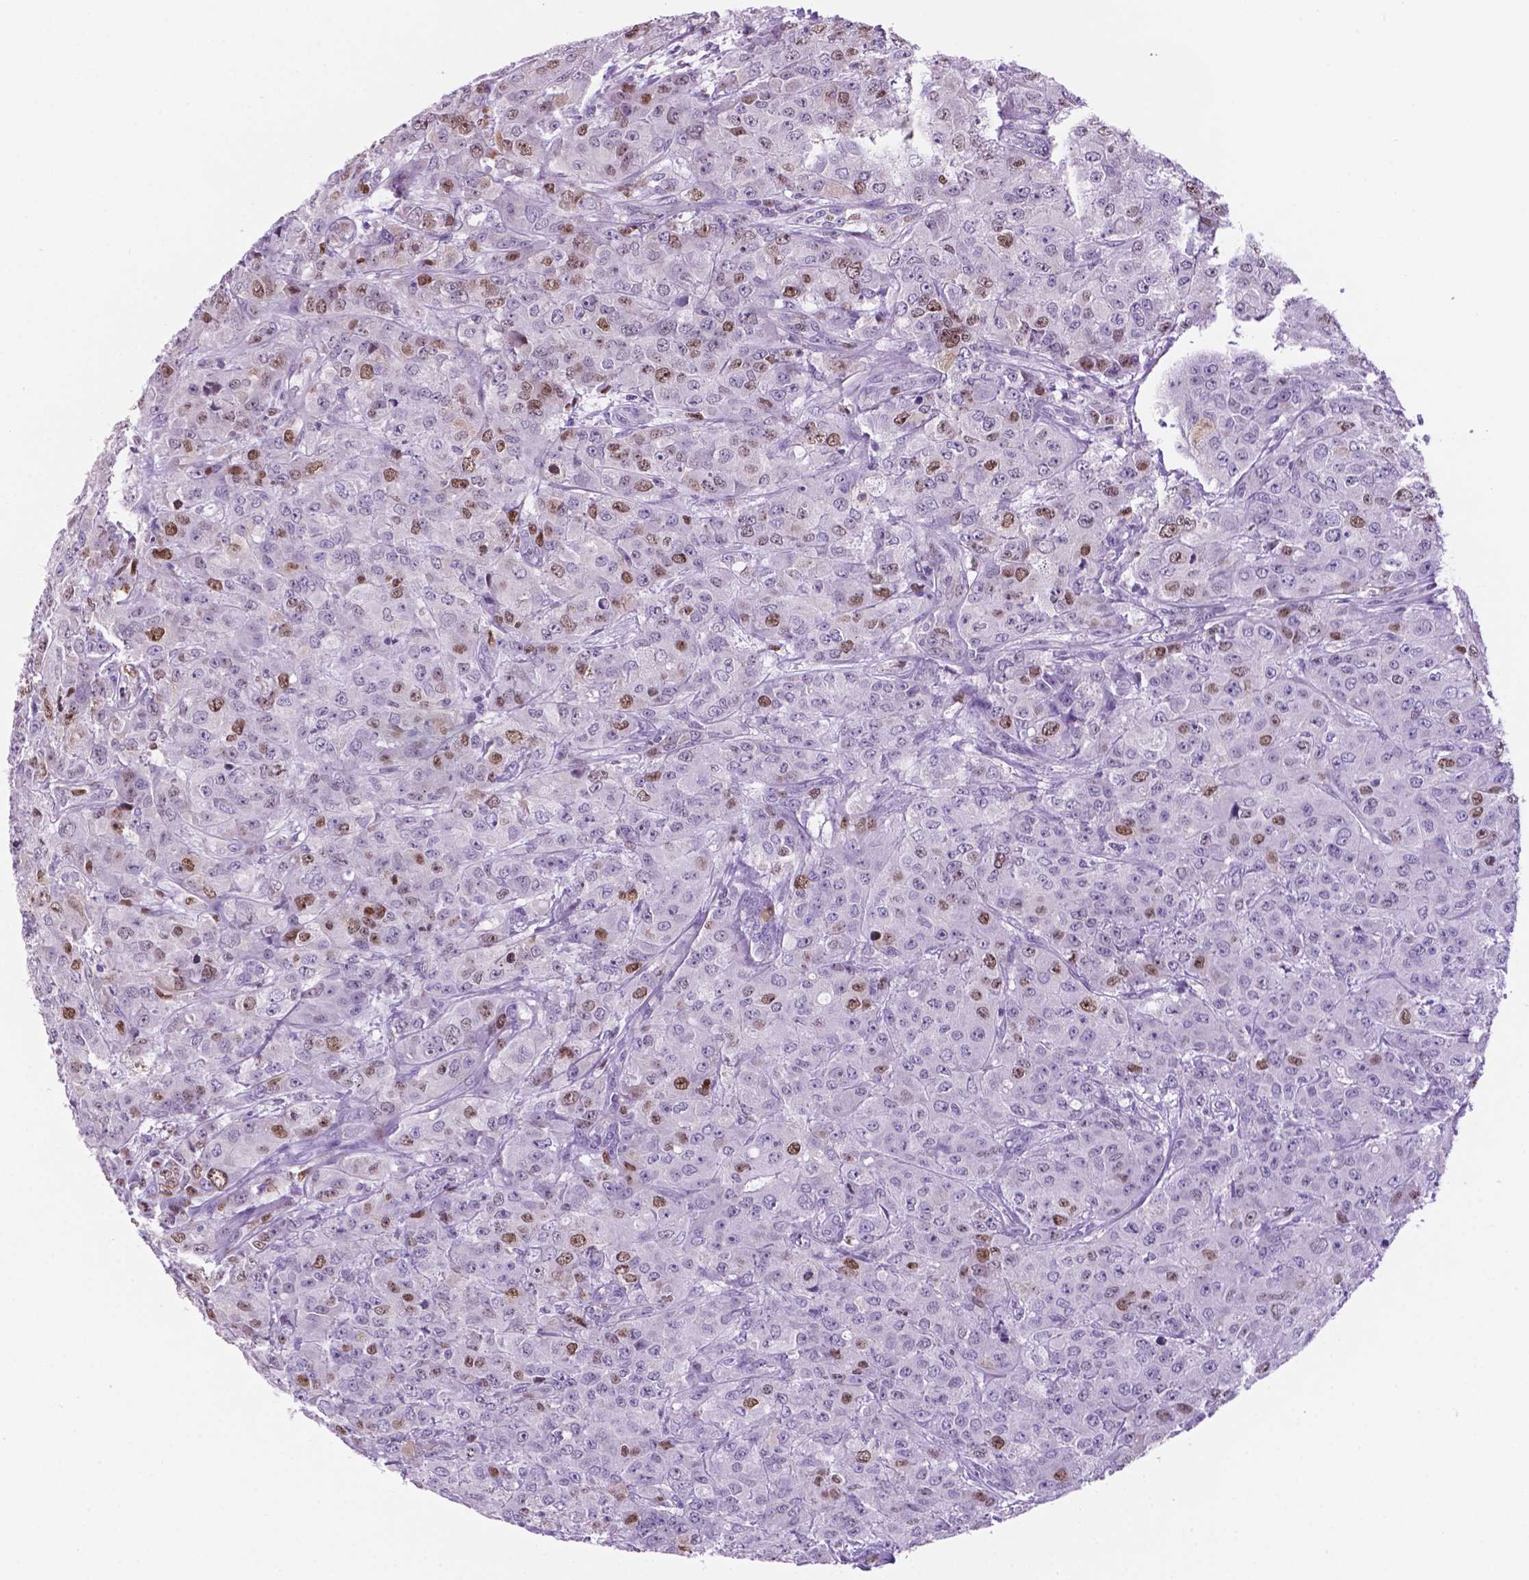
{"staining": {"intensity": "moderate", "quantity": "25%-75%", "location": "nuclear"}, "tissue": "breast cancer", "cell_type": "Tumor cells", "image_type": "cancer", "snomed": [{"axis": "morphology", "description": "Normal tissue, NOS"}, {"axis": "morphology", "description": "Duct carcinoma"}, {"axis": "topography", "description": "Breast"}], "caption": "DAB (3,3'-diaminobenzidine) immunohistochemical staining of human breast invasive ductal carcinoma shows moderate nuclear protein staining in about 25%-75% of tumor cells. The protein of interest is shown in brown color, while the nuclei are stained blue.", "gene": "NCAPH2", "patient": {"sex": "female", "age": 43}}